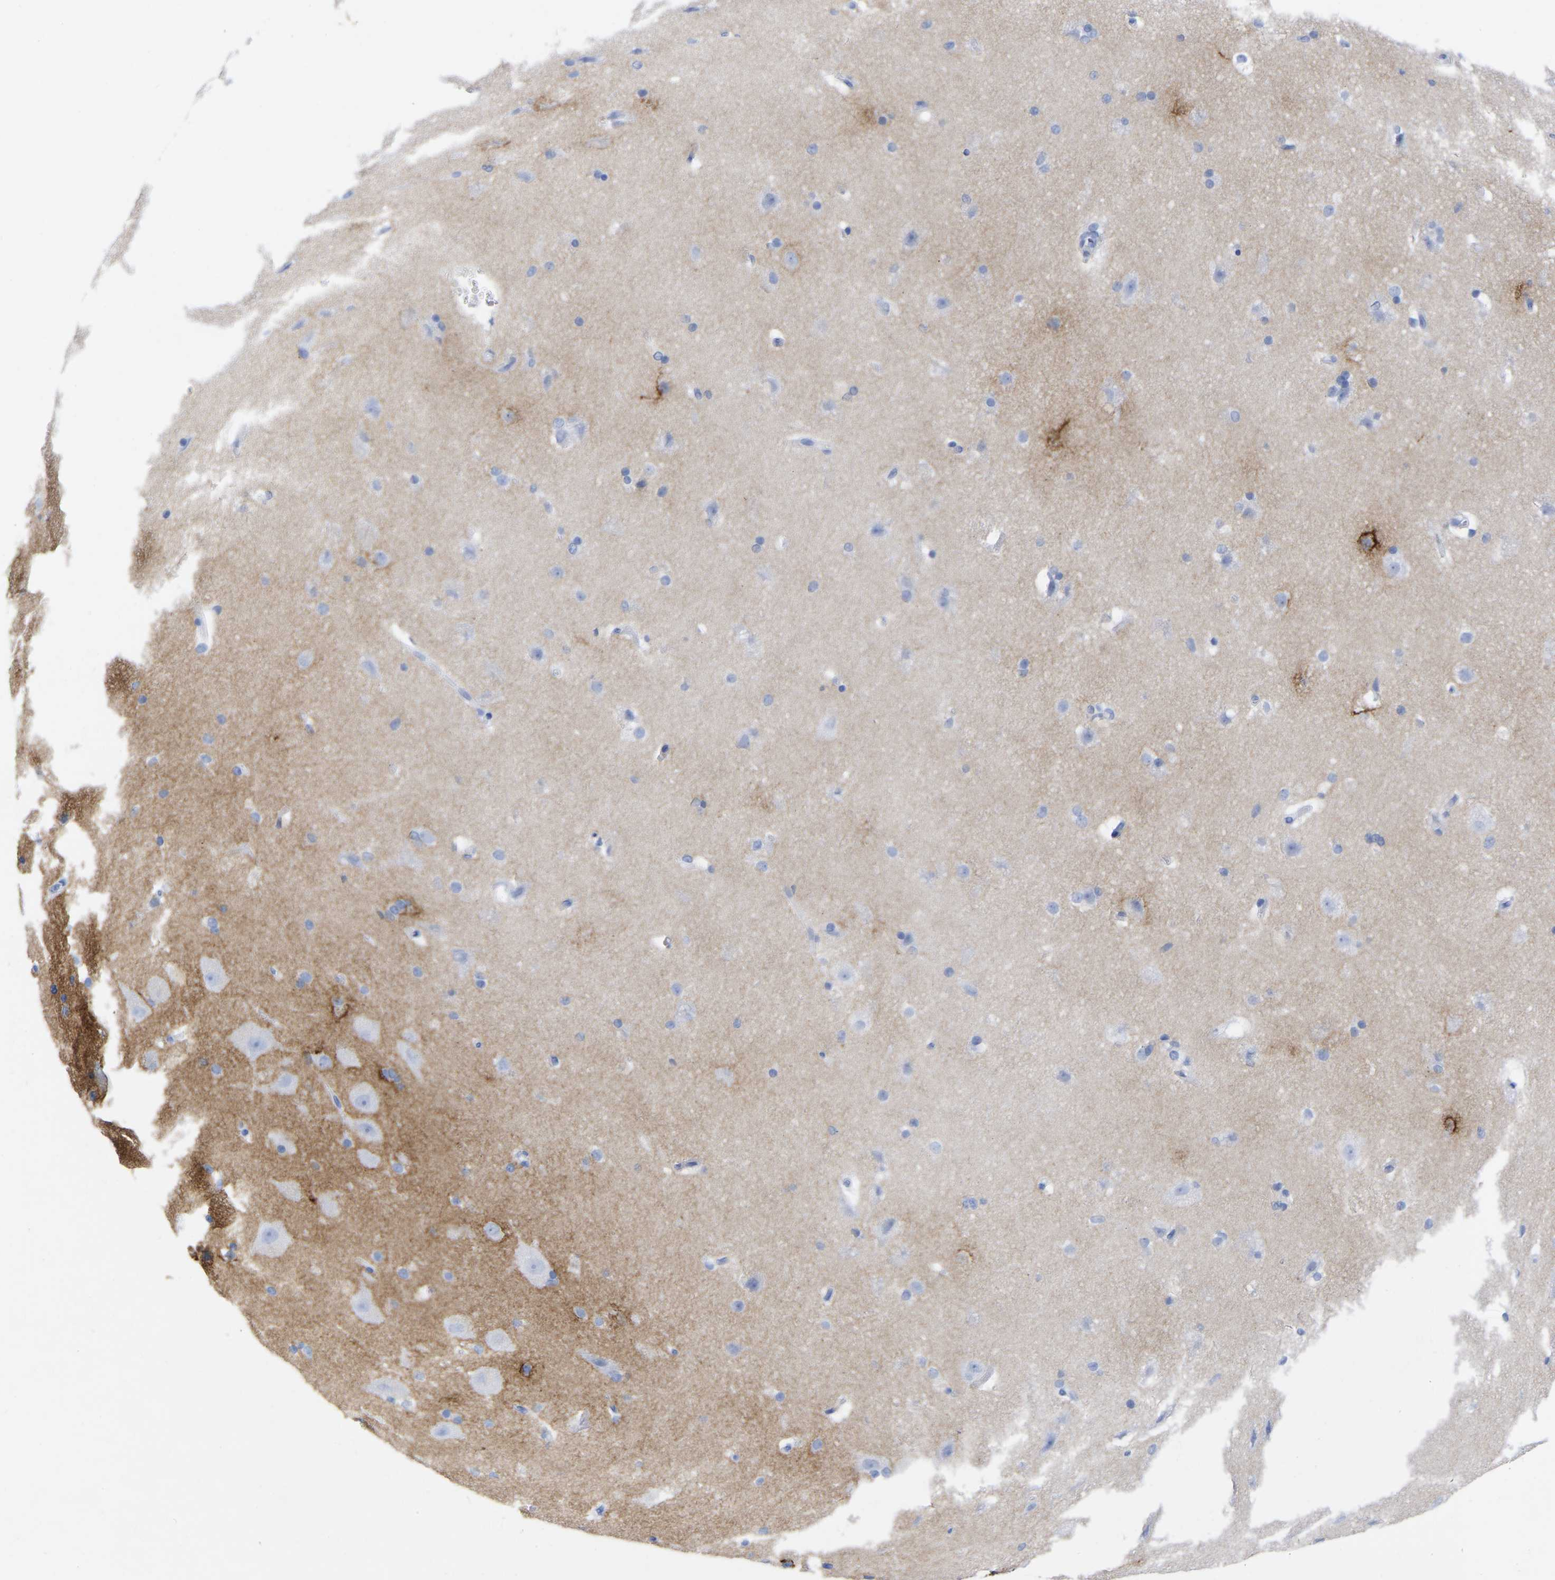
{"staining": {"intensity": "negative", "quantity": "none", "location": "none"}, "tissue": "cerebral cortex", "cell_type": "Endothelial cells", "image_type": "normal", "snomed": [{"axis": "morphology", "description": "Normal tissue, NOS"}, {"axis": "topography", "description": "Cerebral cortex"}, {"axis": "topography", "description": "Hippocampus"}], "caption": "Immunohistochemistry micrograph of normal cerebral cortex stained for a protein (brown), which displays no positivity in endothelial cells. (Stains: DAB immunohistochemistry (IHC) with hematoxylin counter stain, Microscopy: brightfield microscopy at high magnification).", "gene": "HAPLN1", "patient": {"sex": "female", "age": 19}}